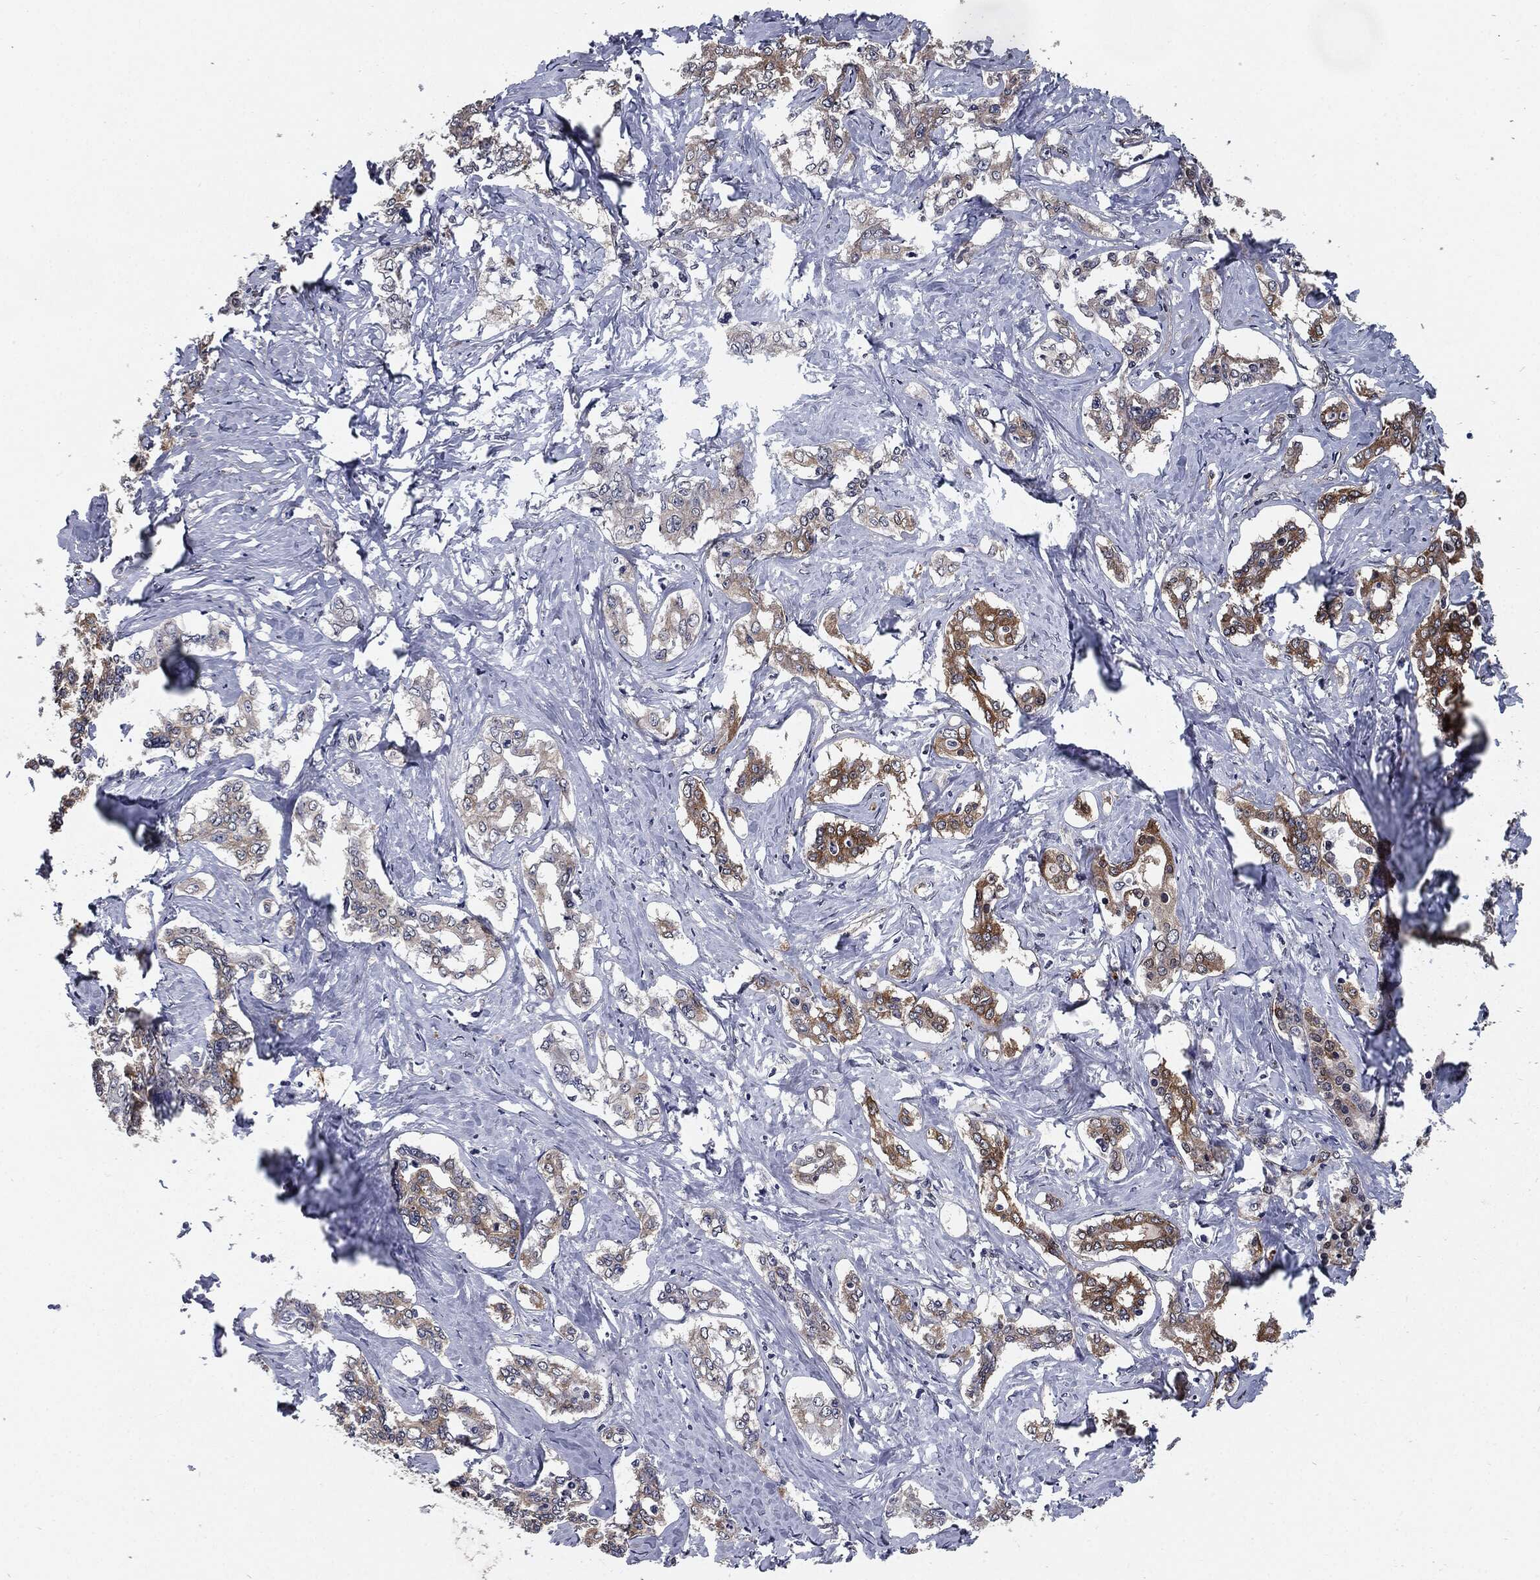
{"staining": {"intensity": "moderate", "quantity": "25%-75%", "location": "cytoplasmic/membranous"}, "tissue": "liver cancer", "cell_type": "Tumor cells", "image_type": "cancer", "snomed": [{"axis": "morphology", "description": "Cholangiocarcinoma"}, {"axis": "topography", "description": "Liver"}], "caption": "Immunohistochemistry (IHC) photomicrograph of neoplastic tissue: liver cholangiocarcinoma stained using immunohistochemistry shows medium levels of moderate protein expression localized specifically in the cytoplasmic/membranous of tumor cells, appearing as a cytoplasmic/membranous brown color.", "gene": "PTPA", "patient": {"sex": "female", "age": 47}}